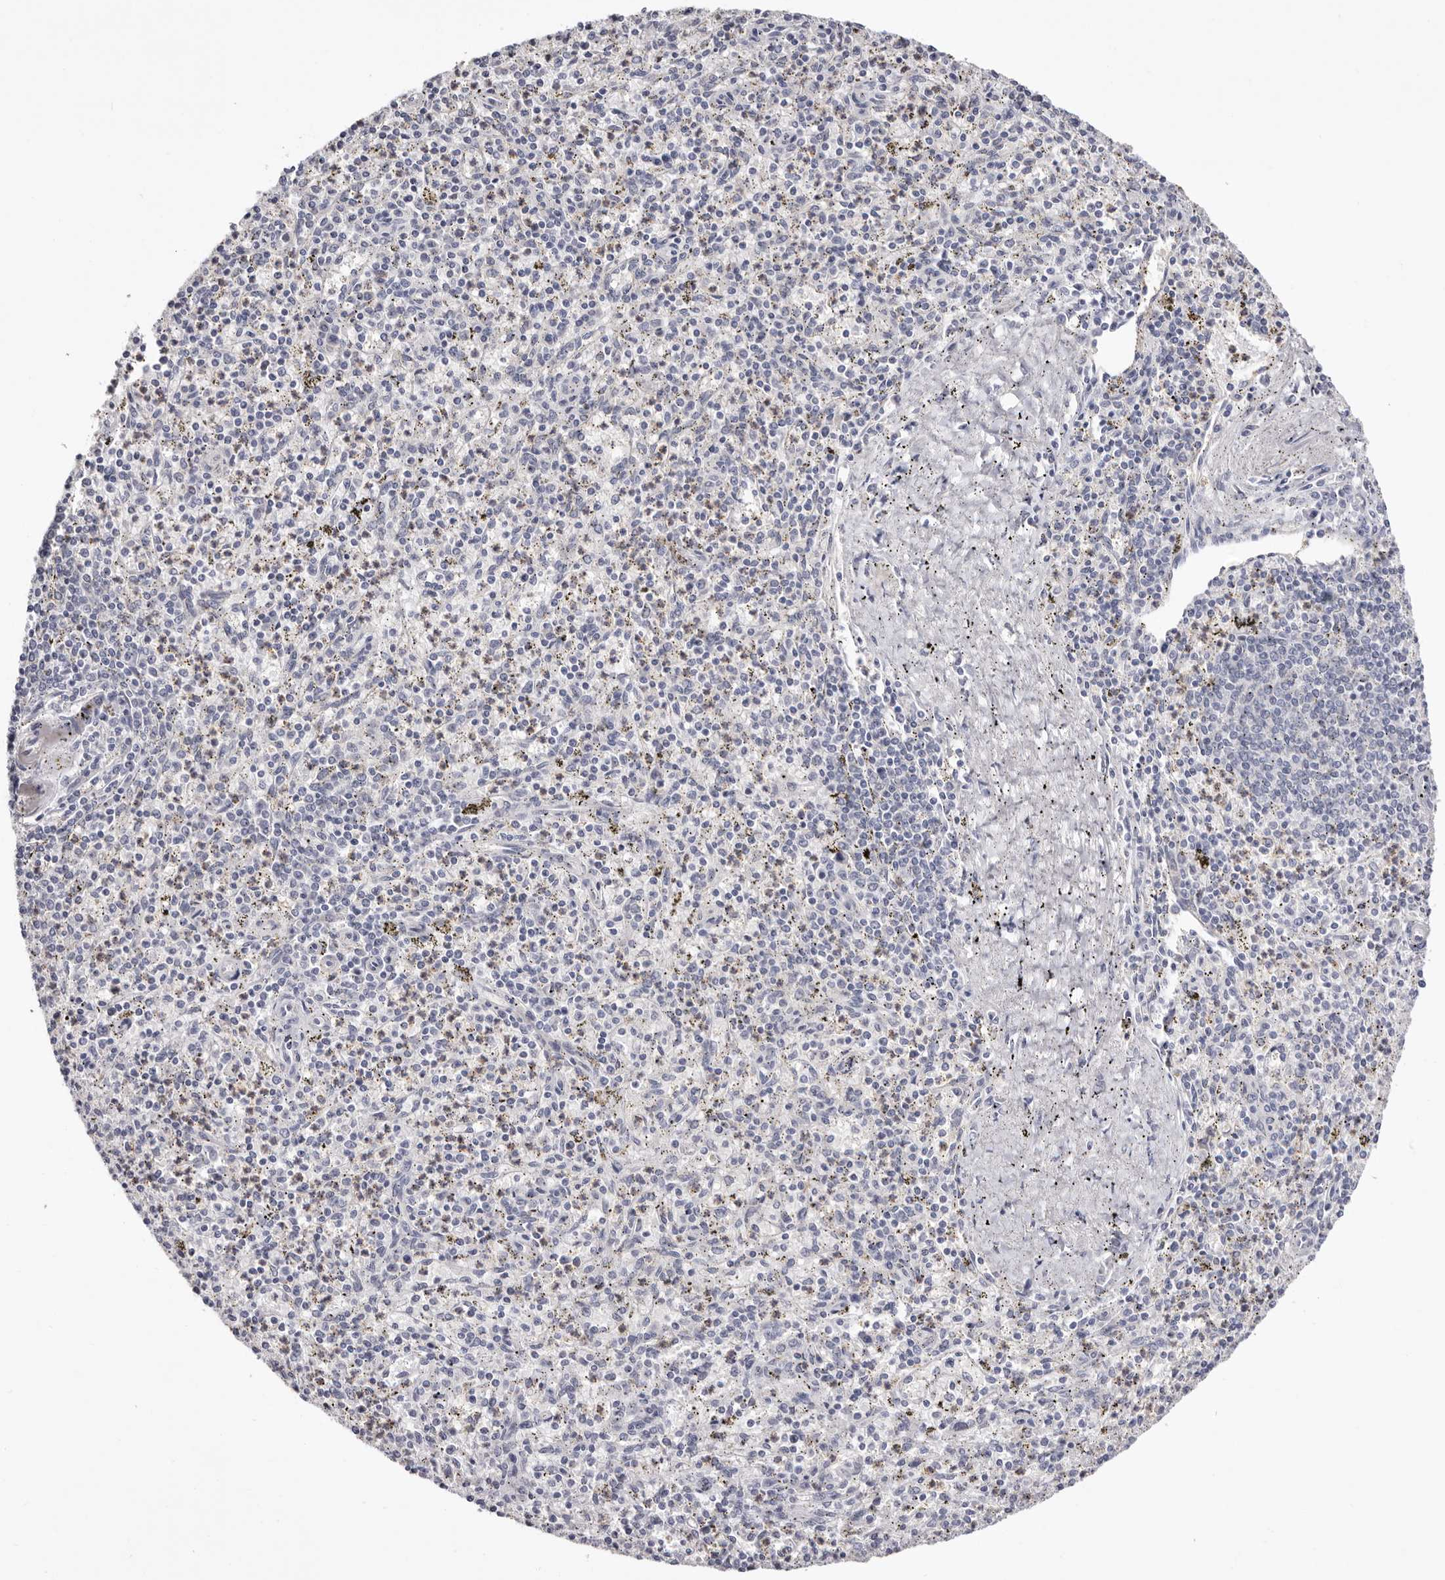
{"staining": {"intensity": "negative", "quantity": "none", "location": "none"}, "tissue": "spleen", "cell_type": "Cells in red pulp", "image_type": "normal", "snomed": [{"axis": "morphology", "description": "Normal tissue, NOS"}, {"axis": "topography", "description": "Spleen"}], "caption": "DAB immunohistochemical staining of unremarkable spleen shows no significant staining in cells in red pulp. (Stains: DAB (3,3'-diaminobenzidine) immunohistochemistry with hematoxylin counter stain, Microscopy: brightfield microscopy at high magnification).", "gene": "LMLN", "patient": {"sex": "male", "age": 72}}